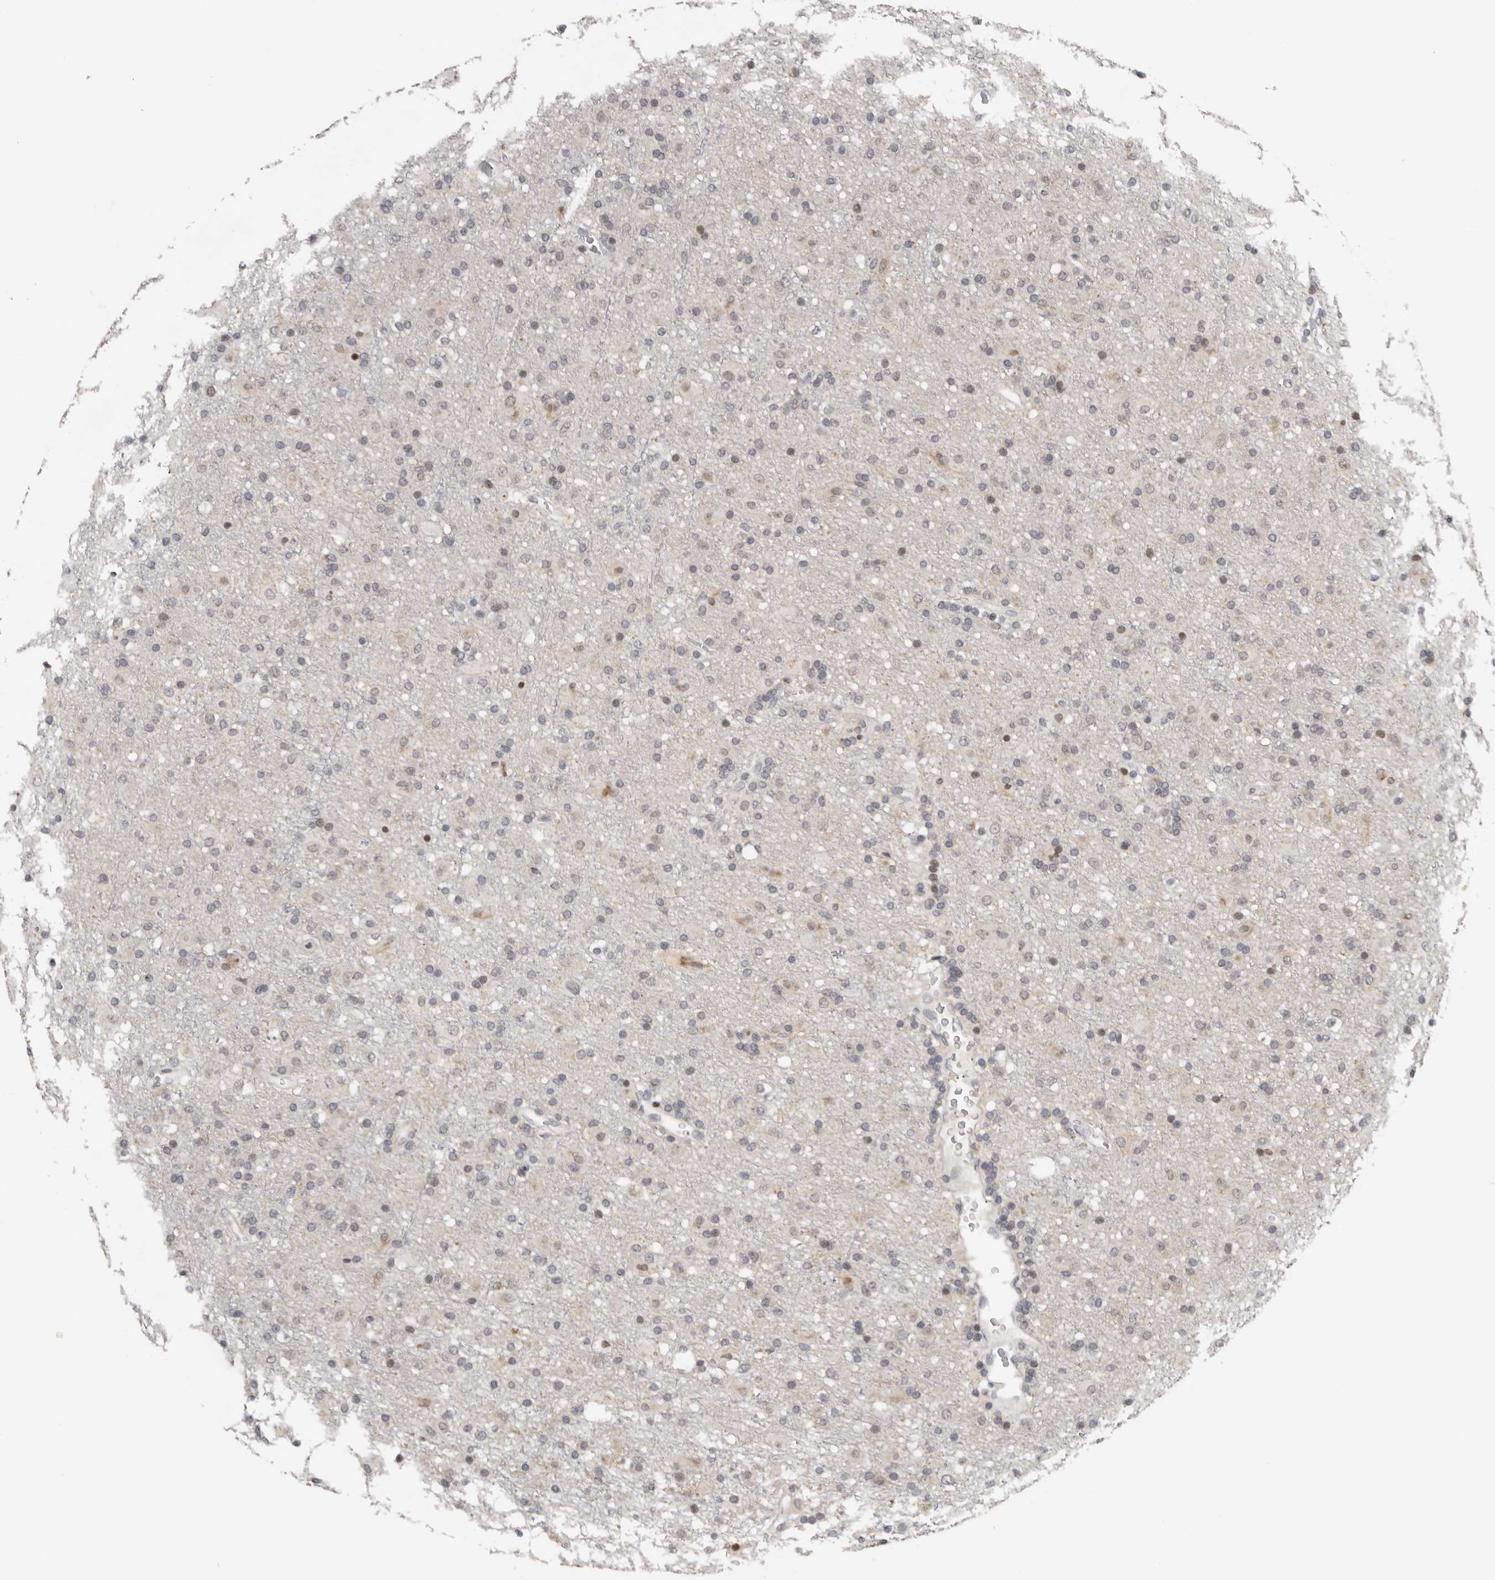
{"staining": {"intensity": "weak", "quantity": "<25%", "location": "nuclear"}, "tissue": "glioma", "cell_type": "Tumor cells", "image_type": "cancer", "snomed": [{"axis": "morphology", "description": "Glioma, malignant, Low grade"}, {"axis": "topography", "description": "Brain"}], "caption": "Protein analysis of low-grade glioma (malignant) displays no significant staining in tumor cells. (DAB (3,3'-diaminobenzidine) IHC with hematoxylin counter stain).", "gene": "KIF2B", "patient": {"sex": "male", "age": 65}}